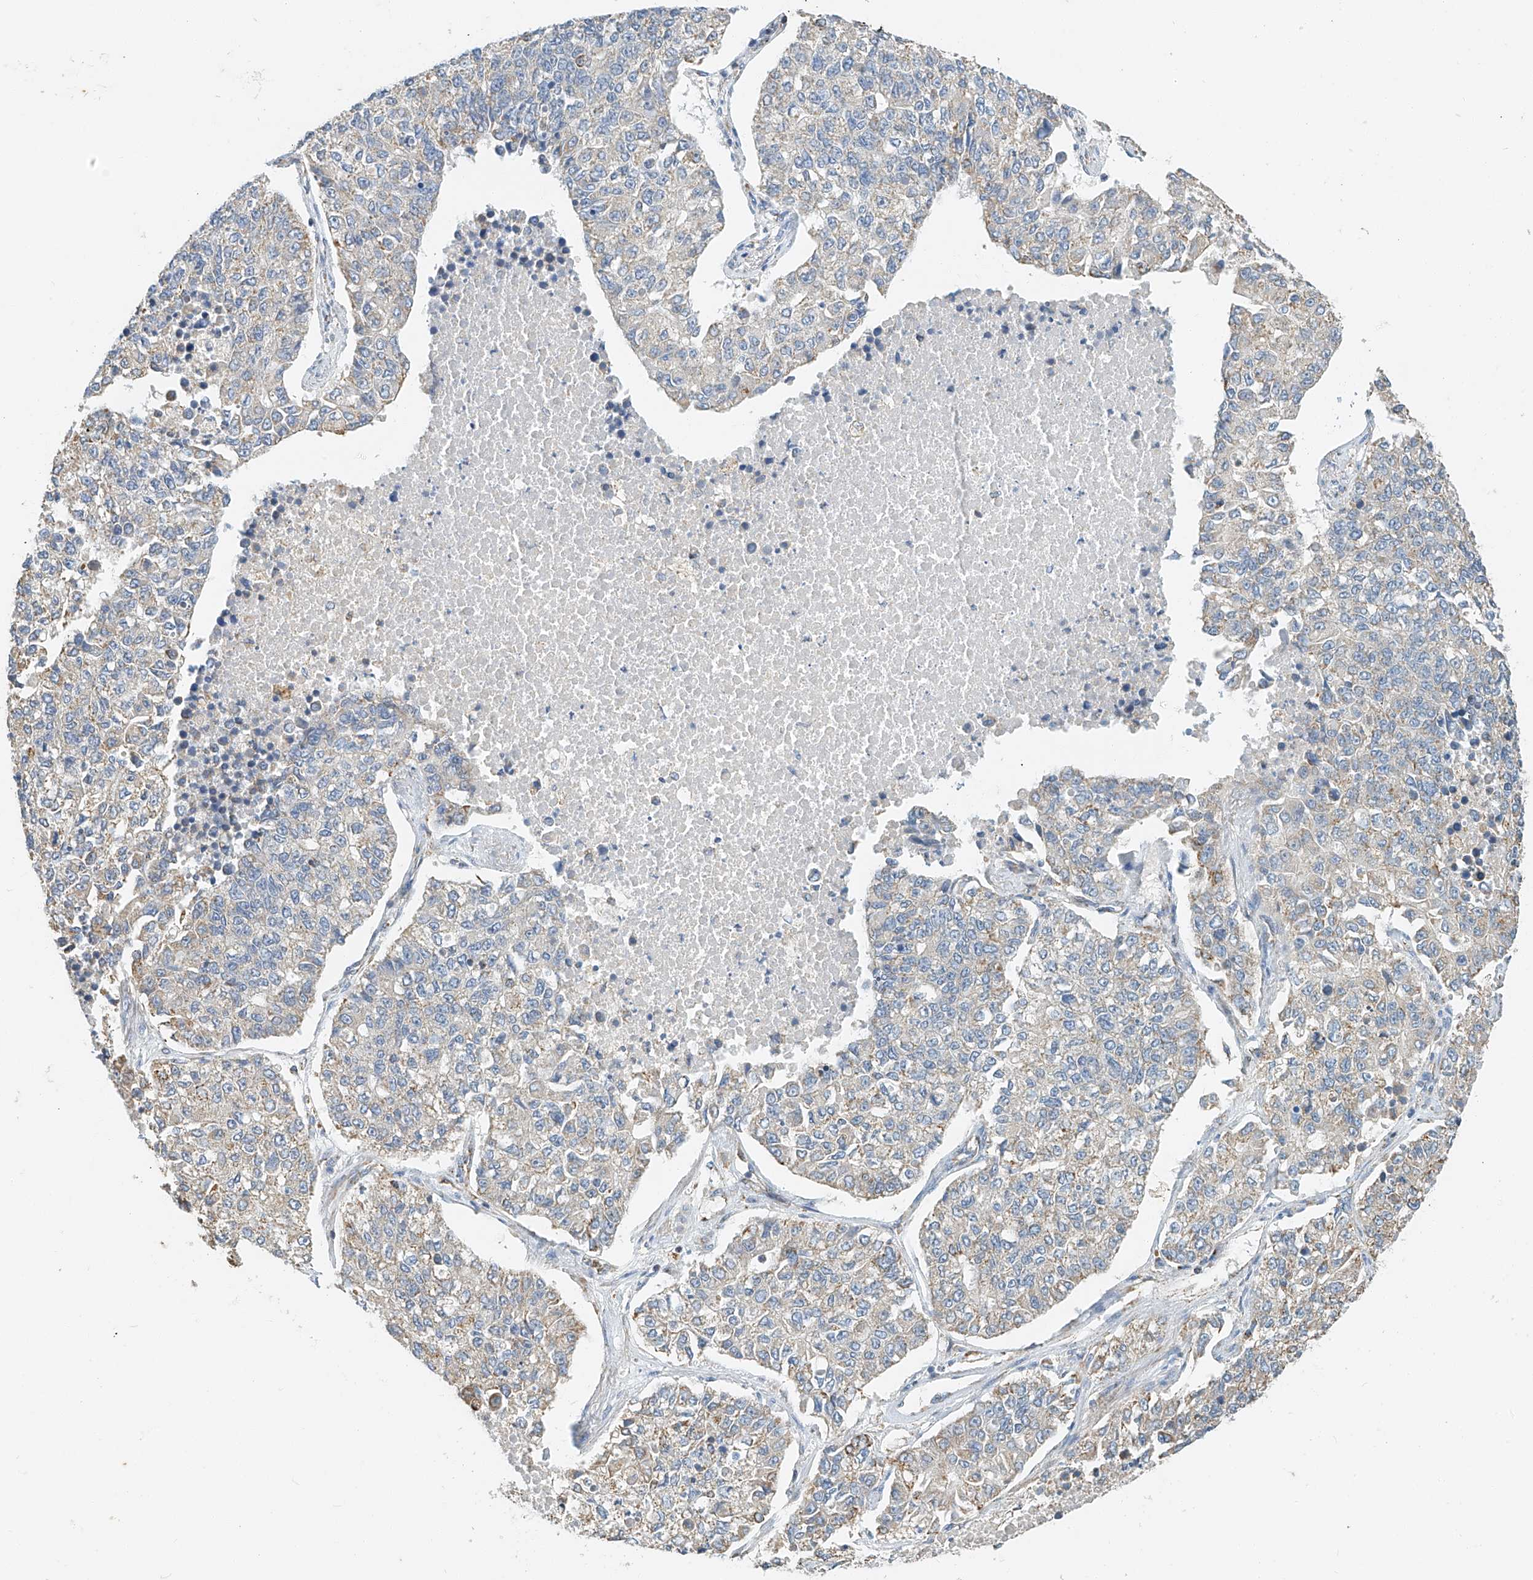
{"staining": {"intensity": "negative", "quantity": "none", "location": "none"}, "tissue": "lung cancer", "cell_type": "Tumor cells", "image_type": "cancer", "snomed": [{"axis": "morphology", "description": "Adenocarcinoma, NOS"}, {"axis": "topography", "description": "Lung"}], "caption": "This image is of adenocarcinoma (lung) stained with IHC to label a protein in brown with the nuclei are counter-stained blue. There is no expression in tumor cells. Nuclei are stained in blue.", "gene": "YIPF7", "patient": {"sex": "male", "age": 49}}